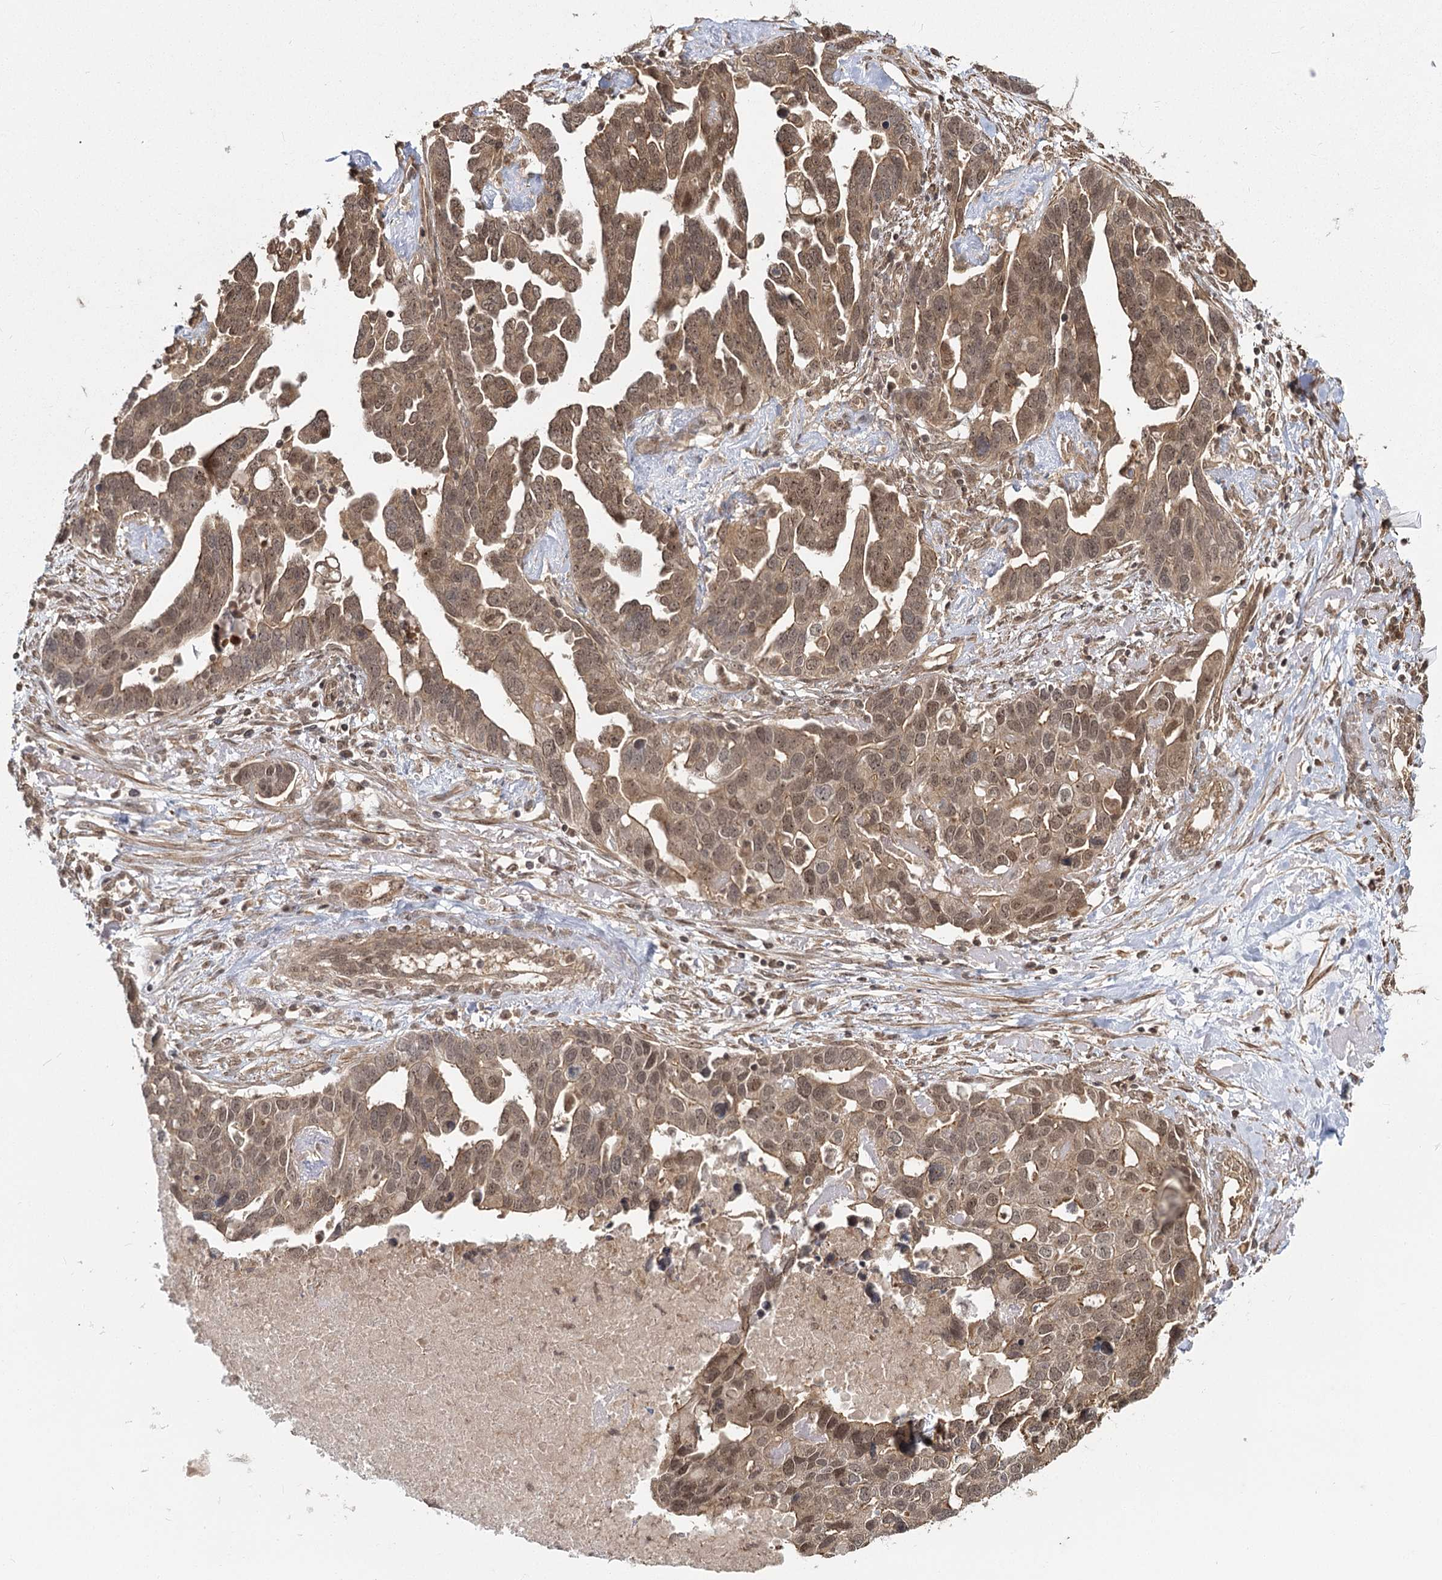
{"staining": {"intensity": "moderate", "quantity": ">75%", "location": "cytoplasmic/membranous,nuclear"}, "tissue": "ovarian cancer", "cell_type": "Tumor cells", "image_type": "cancer", "snomed": [{"axis": "morphology", "description": "Cystadenocarcinoma, serous, NOS"}, {"axis": "topography", "description": "Ovary"}], "caption": "Ovarian serous cystadenocarcinoma stained with a protein marker exhibits moderate staining in tumor cells.", "gene": "R3HDM2", "patient": {"sex": "female", "age": 54}}